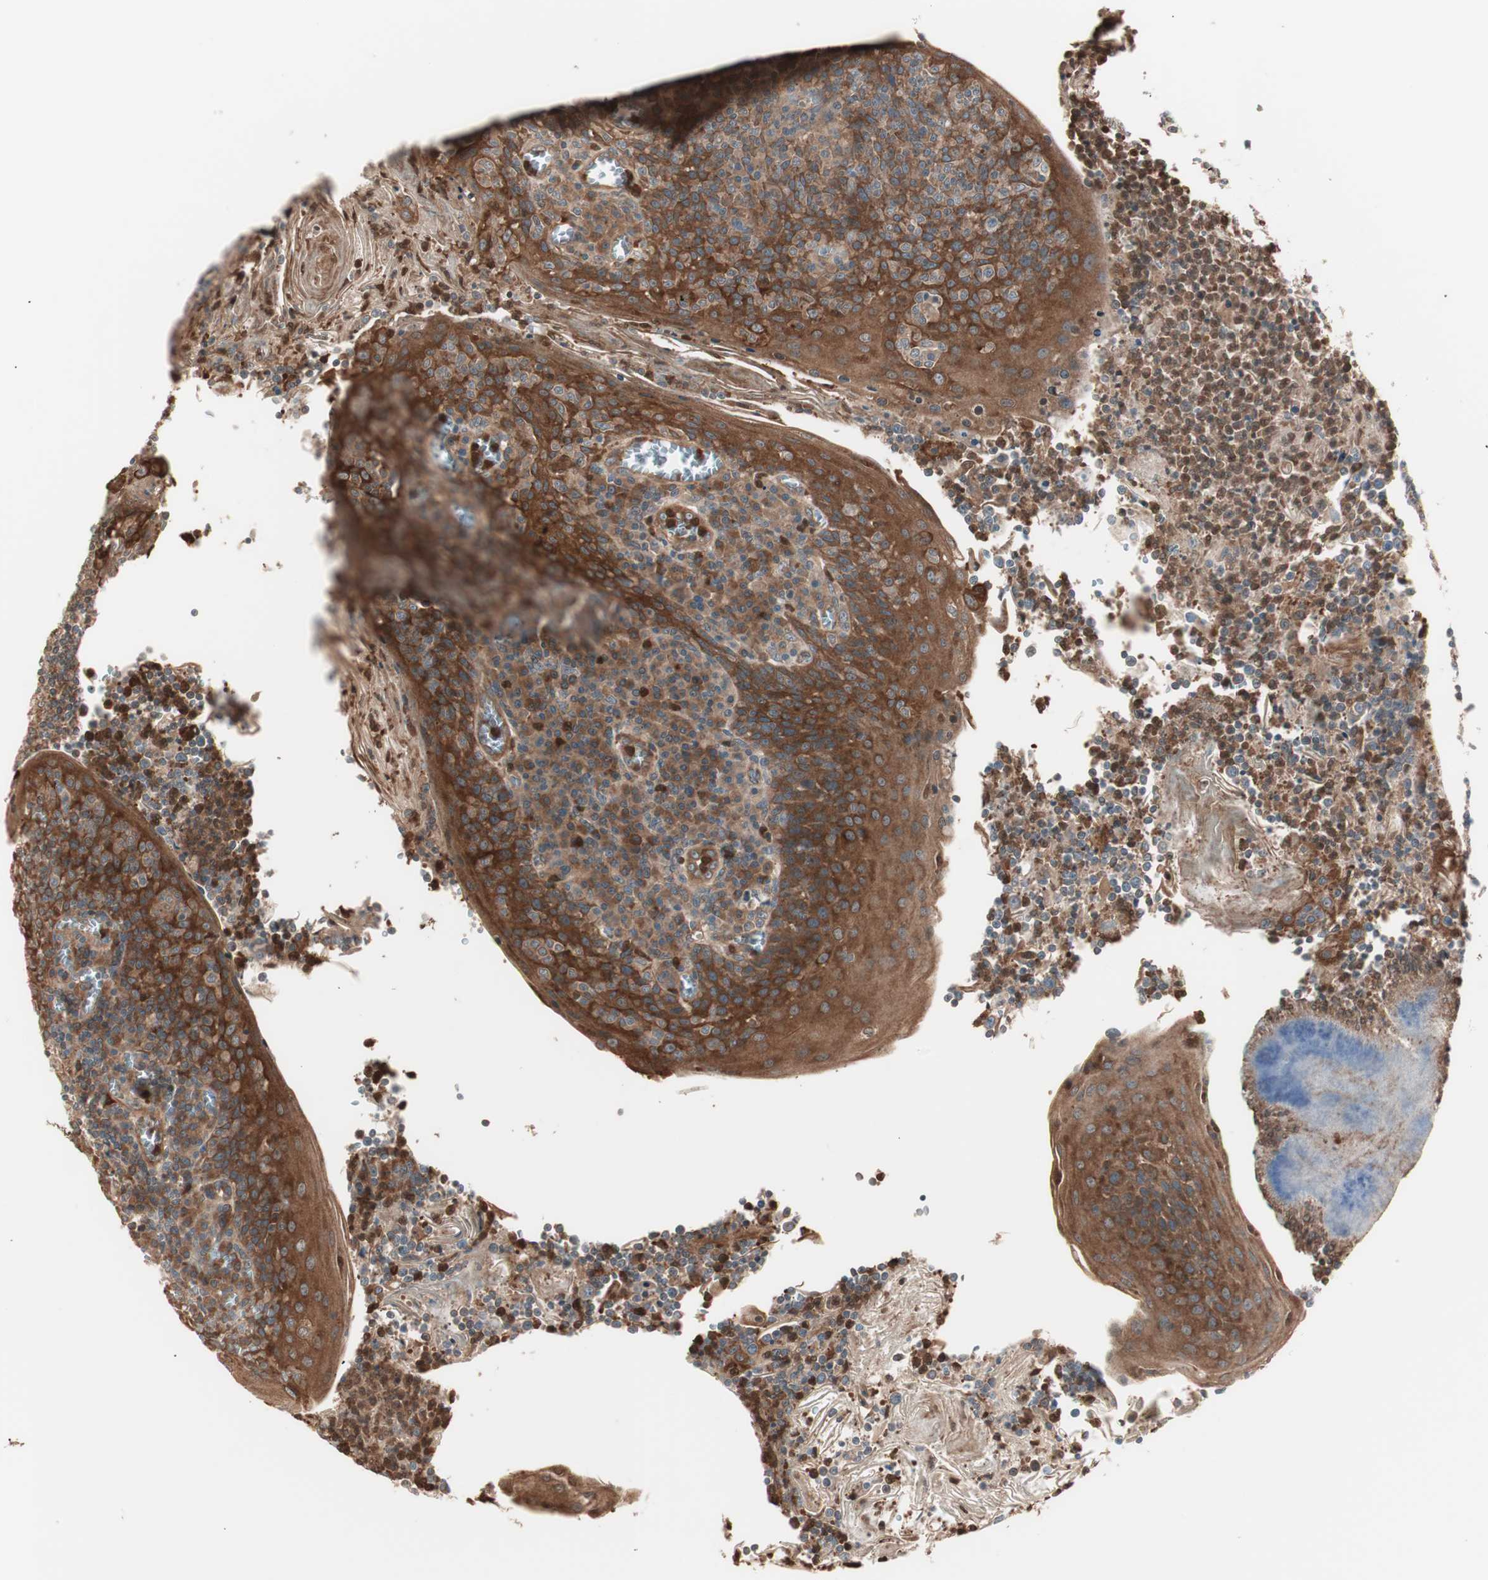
{"staining": {"intensity": "moderate", "quantity": ">75%", "location": "cytoplasmic/membranous"}, "tissue": "tonsil", "cell_type": "Germinal center cells", "image_type": "normal", "snomed": [{"axis": "morphology", "description": "Normal tissue, NOS"}, {"axis": "topography", "description": "Tonsil"}], "caption": "IHC histopathology image of unremarkable tonsil: human tonsil stained using immunohistochemistry (IHC) shows medium levels of moderate protein expression localized specifically in the cytoplasmic/membranous of germinal center cells, appearing as a cytoplasmic/membranous brown color.", "gene": "TSG101", "patient": {"sex": "male", "age": 31}}